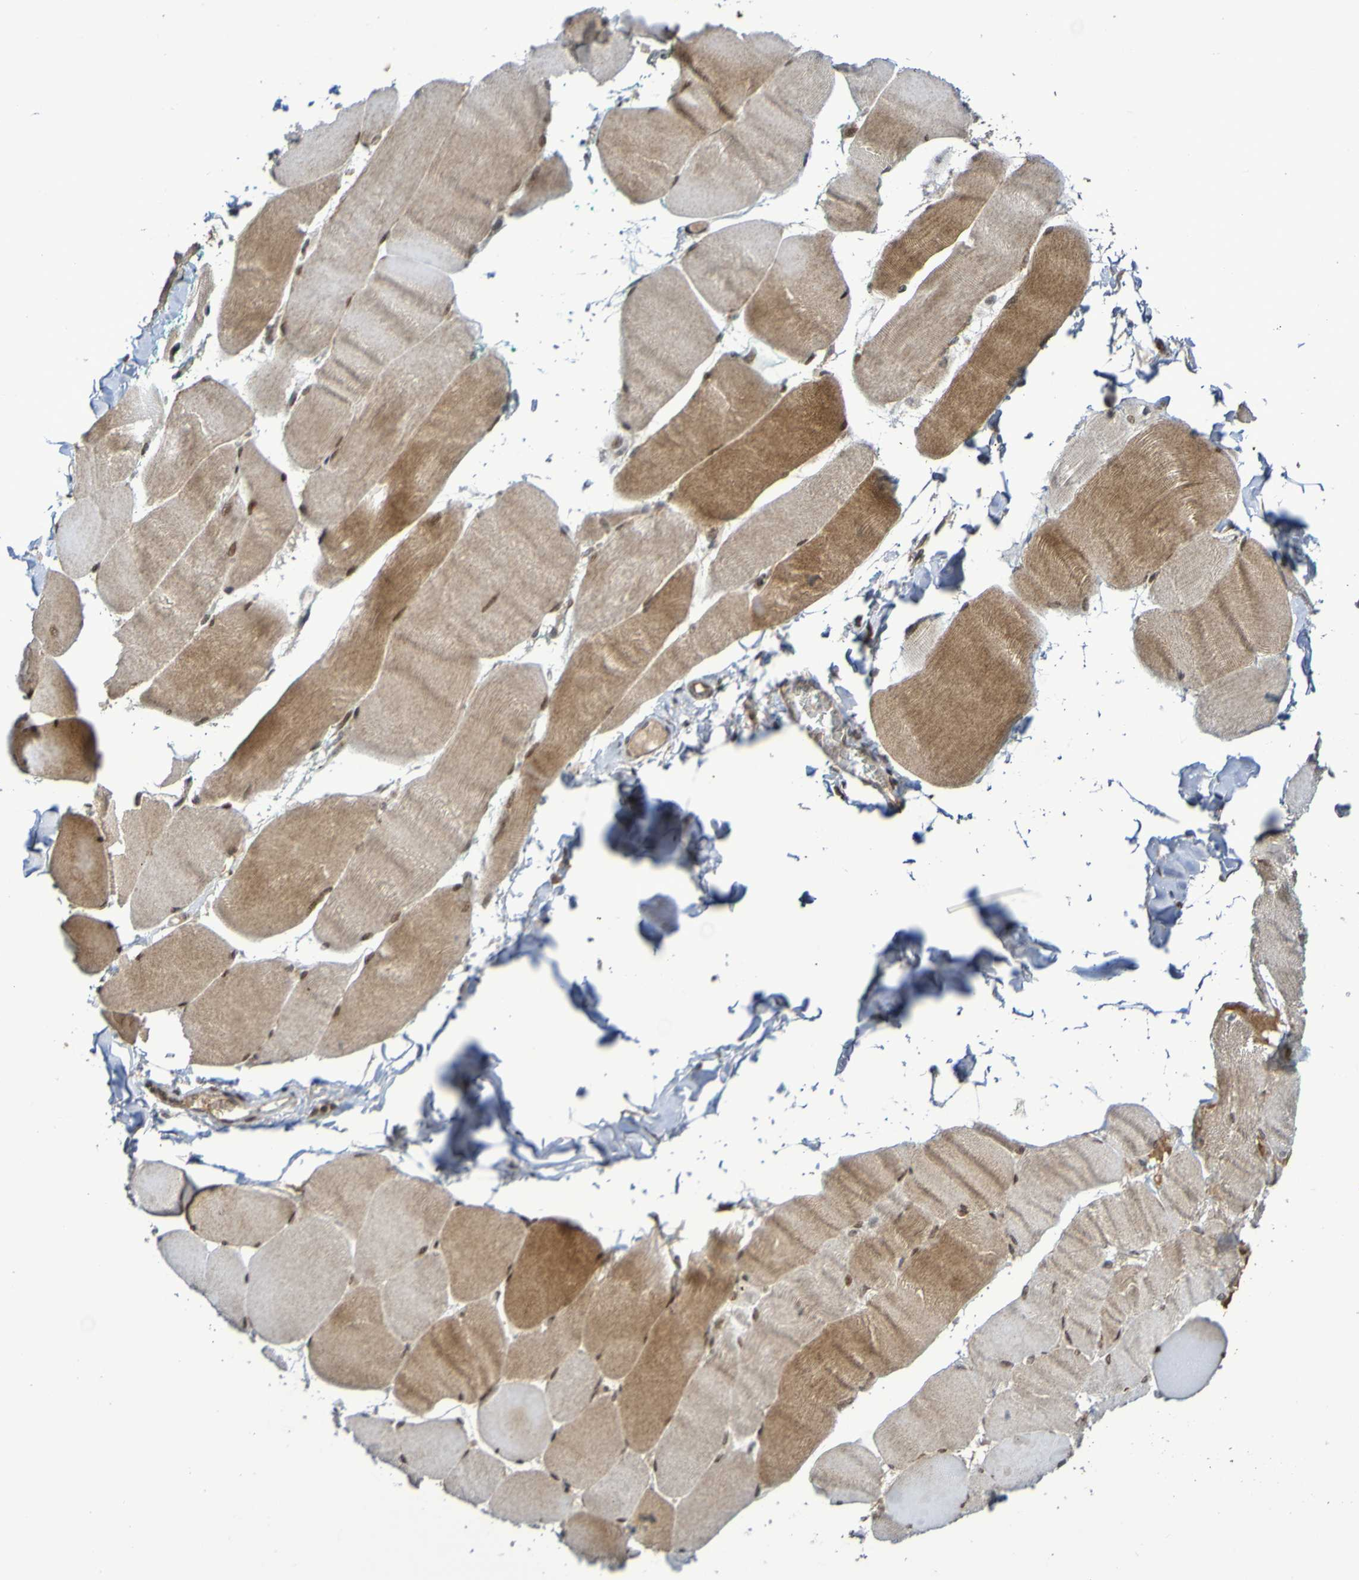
{"staining": {"intensity": "moderate", "quantity": ">75%", "location": "cytoplasmic/membranous,nuclear"}, "tissue": "skeletal muscle", "cell_type": "Myocytes", "image_type": "normal", "snomed": [{"axis": "morphology", "description": "Normal tissue, NOS"}, {"axis": "morphology", "description": "Squamous cell carcinoma, NOS"}, {"axis": "topography", "description": "Skeletal muscle"}], "caption": "An immunohistochemistry (IHC) image of benign tissue is shown. Protein staining in brown labels moderate cytoplasmic/membranous,nuclear positivity in skeletal muscle within myocytes. (brown staining indicates protein expression, while blue staining denotes nuclei).", "gene": "ITLN1", "patient": {"sex": "male", "age": 51}}